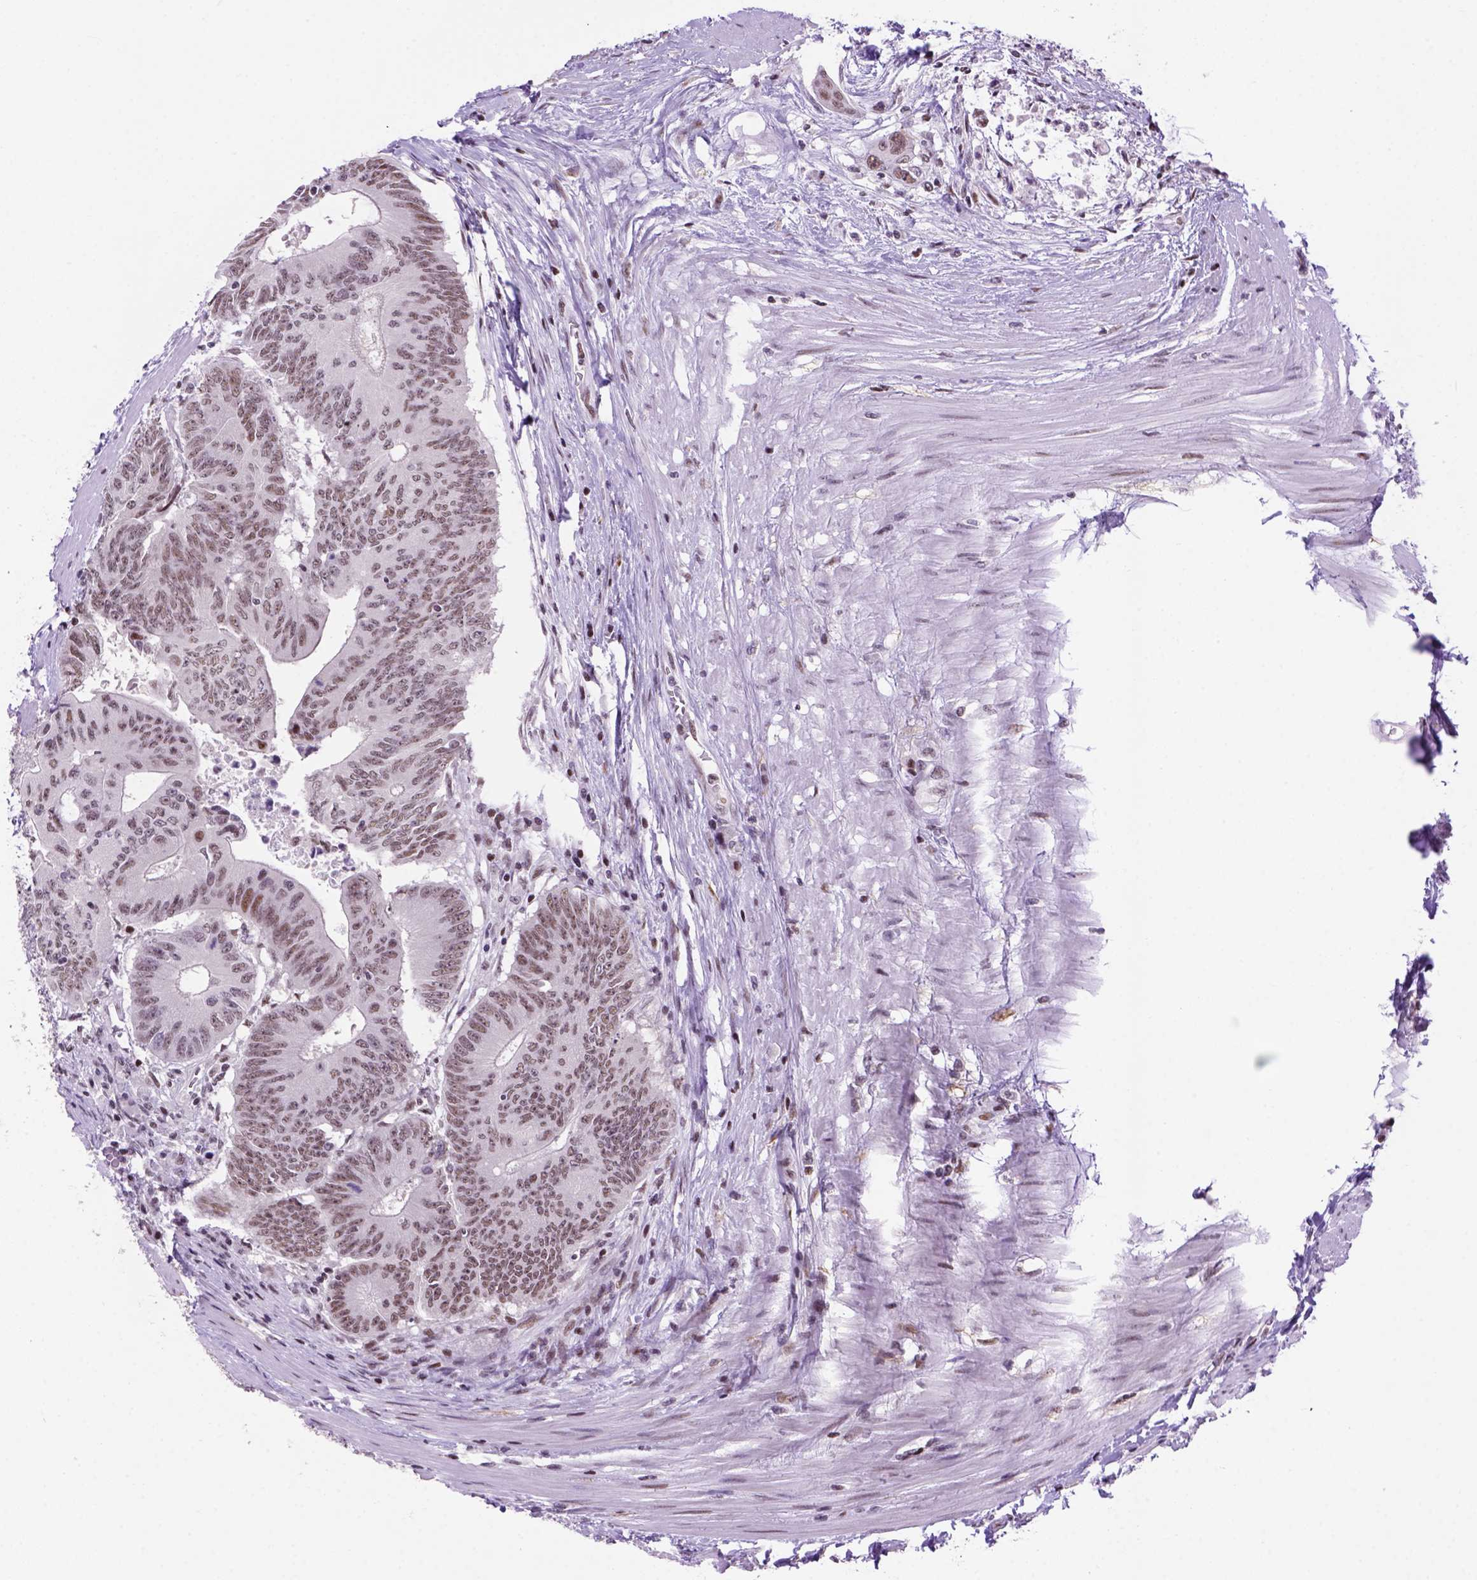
{"staining": {"intensity": "weak", "quantity": ">75%", "location": "nuclear"}, "tissue": "colorectal cancer", "cell_type": "Tumor cells", "image_type": "cancer", "snomed": [{"axis": "morphology", "description": "Adenocarcinoma, NOS"}, {"axis": "topography", "description": "Rectum"}], "caption": "Immunohistochemical staining of human colorectal cancer reveals low levels of weak nuclear staining in approximately >75% of tumor cells.", "gene": "TBPL1", "patient": {"sex": "male", "age": 59}}